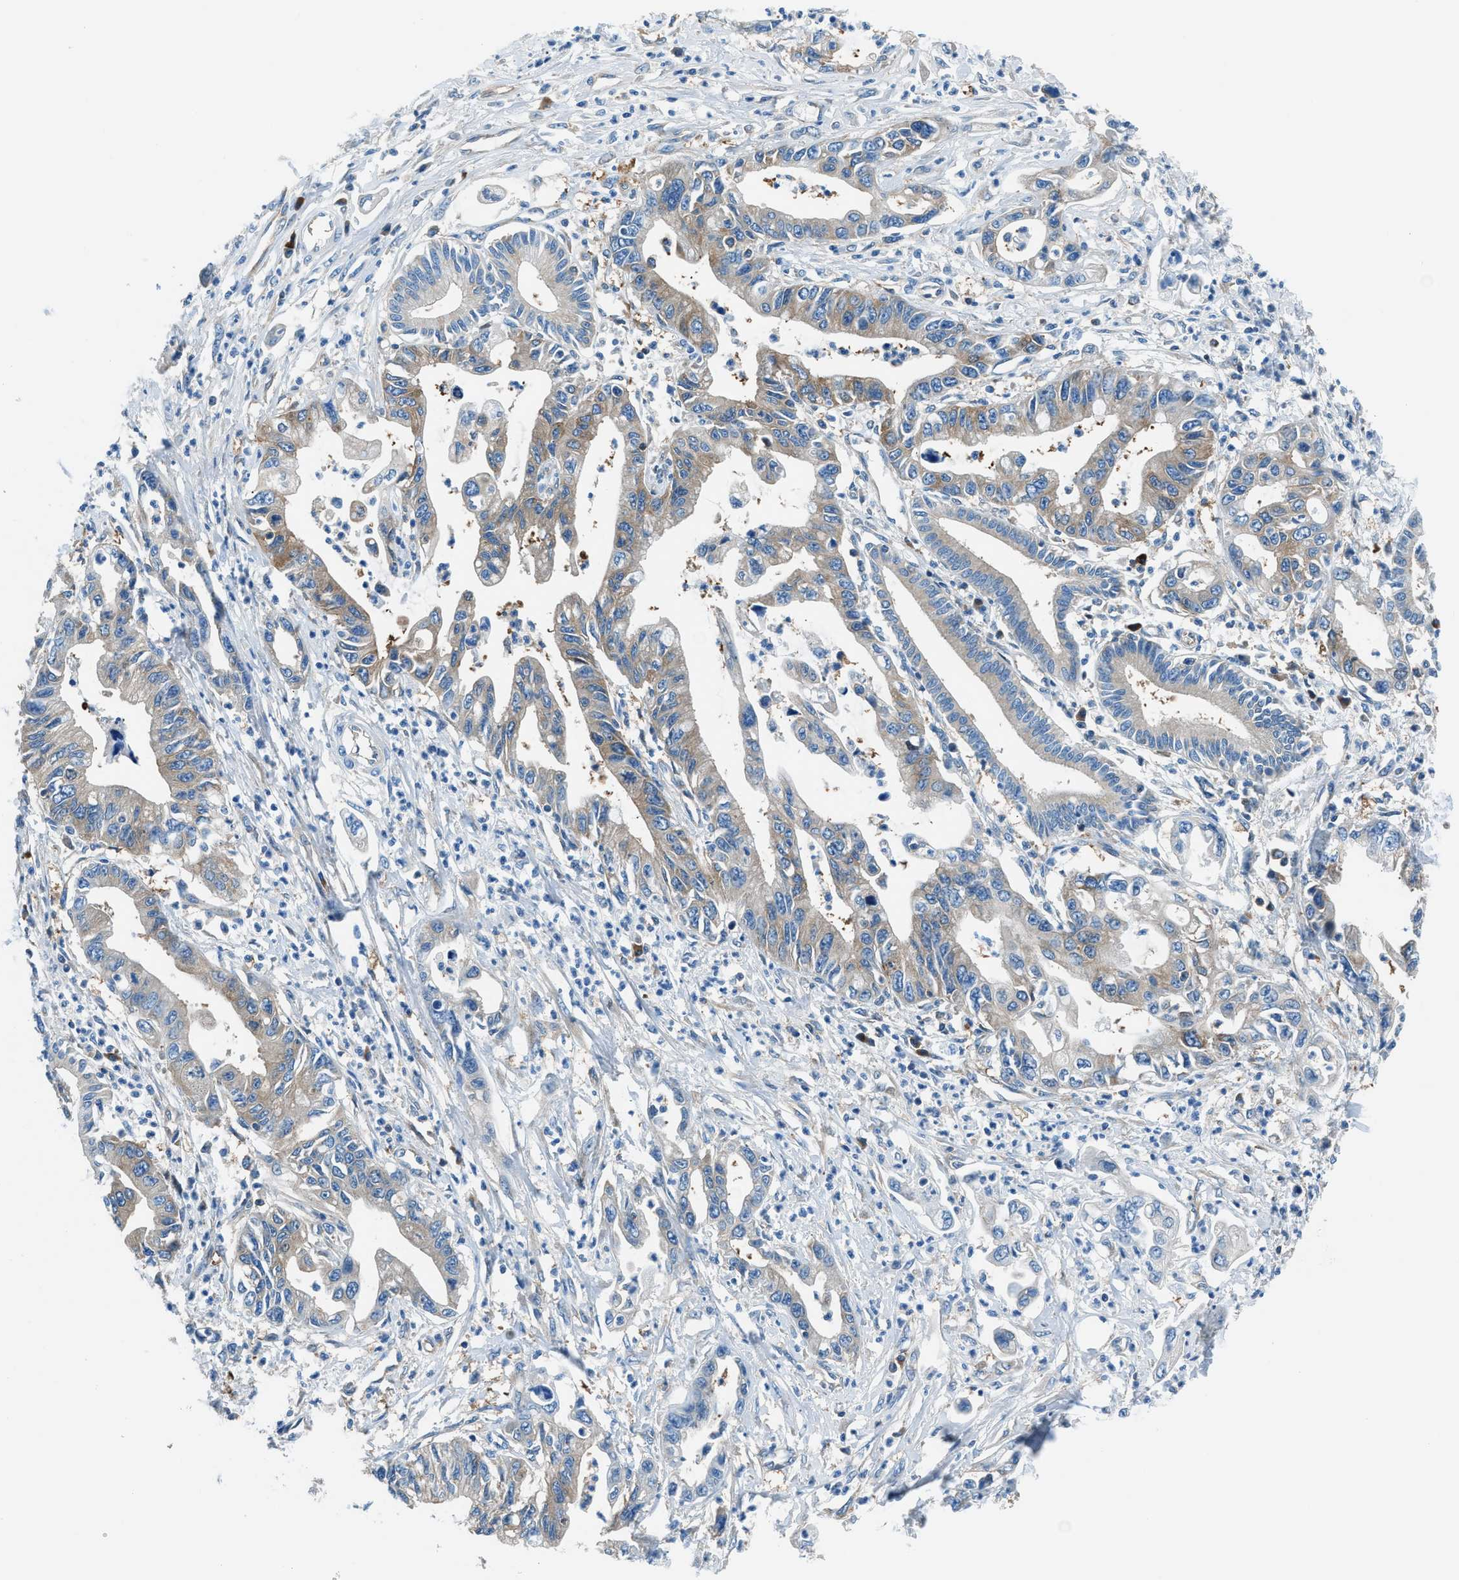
{"staining": {"intensity": "moderate", "quantity": "<25%", "location": "cytoplasmic/membranous"}, "tissue": "pancreatic cancer", "cell_type": "Tumor cells", "image_type": "cancer", "snomed": [{"axis": "morphology", "description": "Adenocarcinoma, NOS"}, {"axis": "topography", "description": "Pancreas"}], "caption": "An image of human adenocarcinoma (pancreatic) stained for a protein reveals moderate cytoplasmic/membranous brown staining in tumor cells.", "gene": "SARS1", "patient": {"sex": "male", "age": 56}}